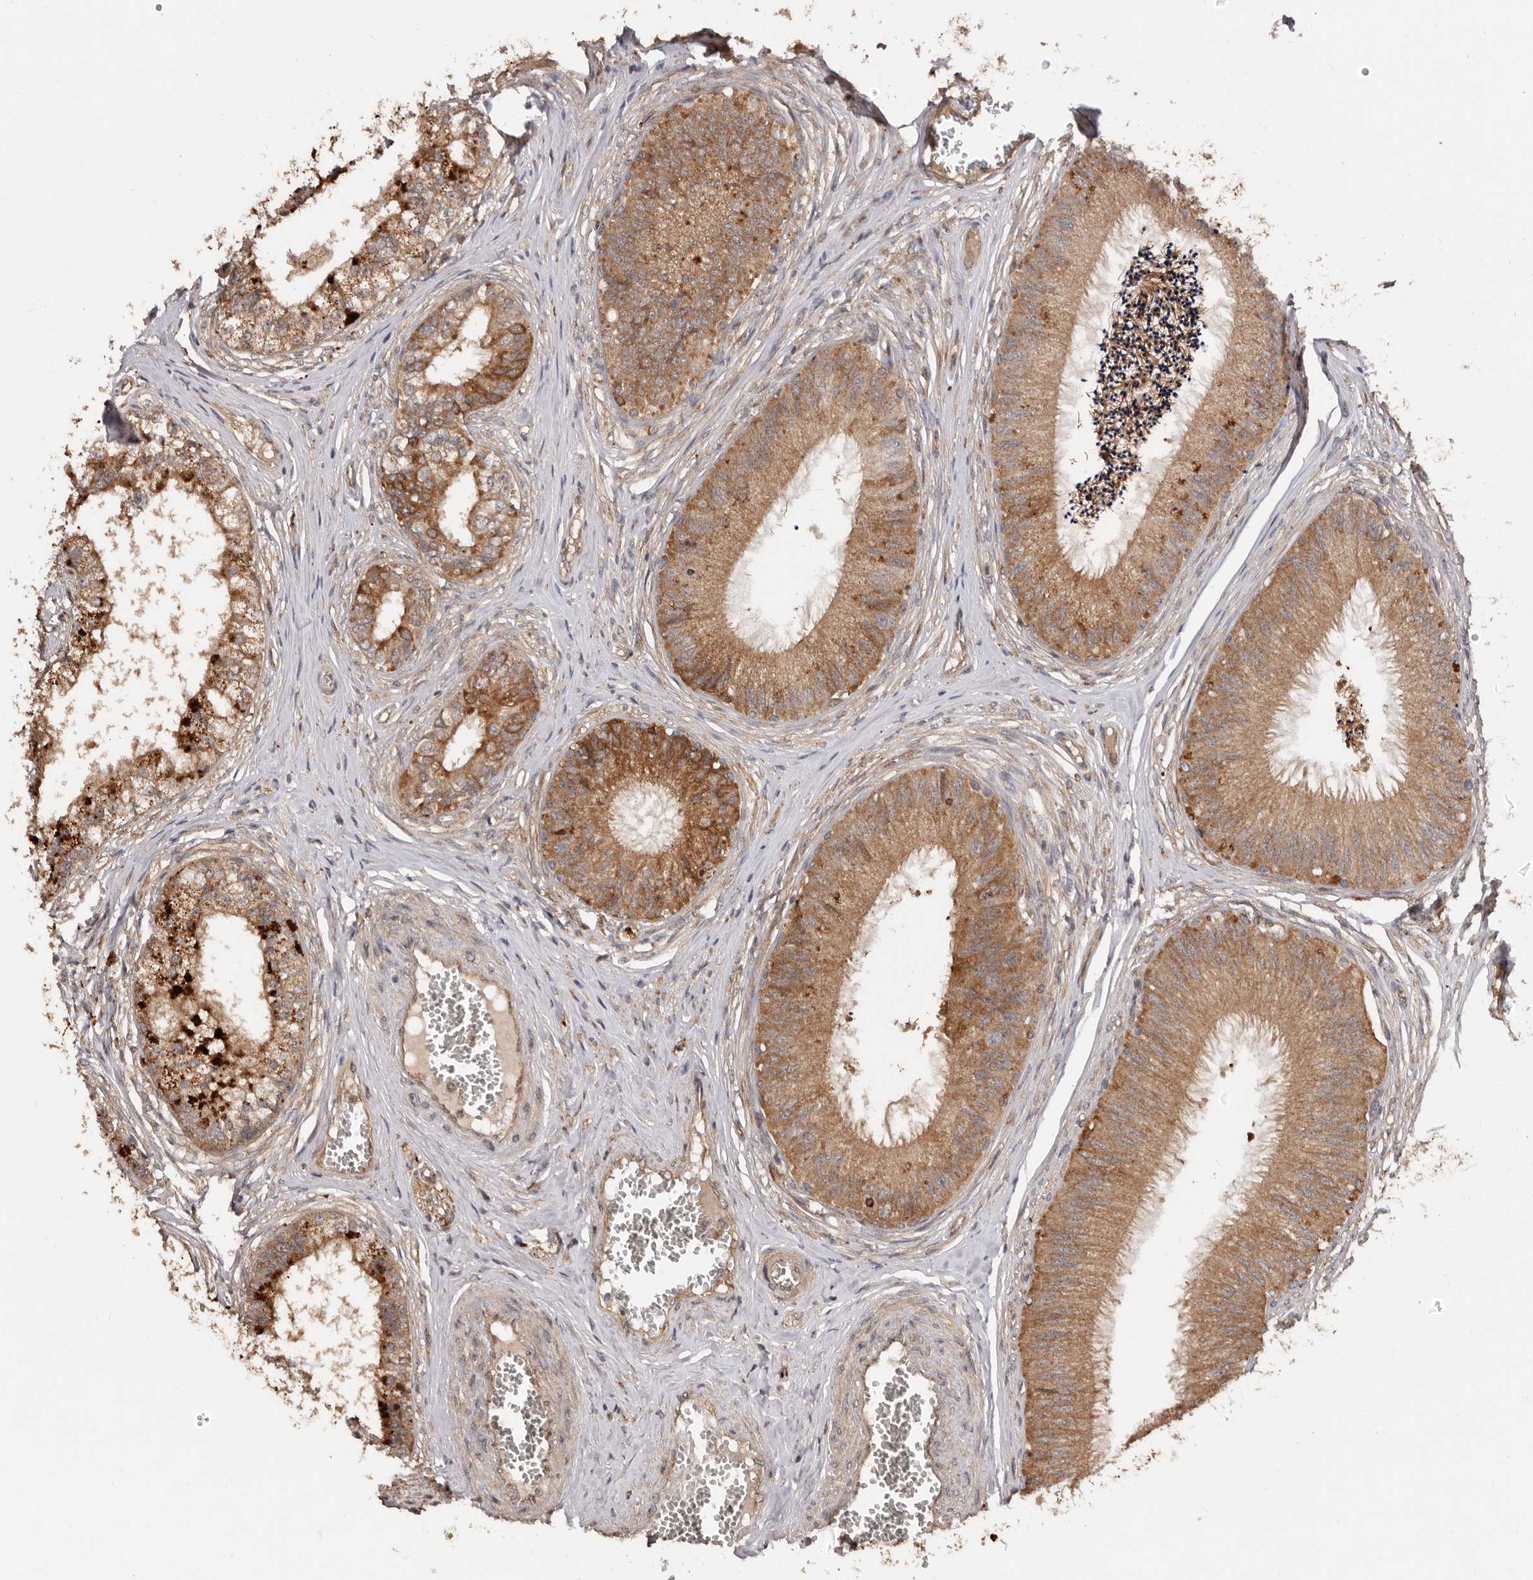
{"staining": {"intensity": "strong", "quantity": ">75%", "location": "cytoplasmic/membranous"}, "tissue": "epididymis", "cell_type": "Glandular cells", "image_type": "normal", "snomed": [{"axis": "morphology", "description": "Normal tissue, NOS"}, {"axis": "topography", "description": "Epididymis"}], "caption": "IHC of benign human epididymis displays high levels of strong cytoplasmic/membranous staining in approximately >75% of glandular cells.", "gene": "RSPO2", "patient": {"sex": "male", "age": 79}}